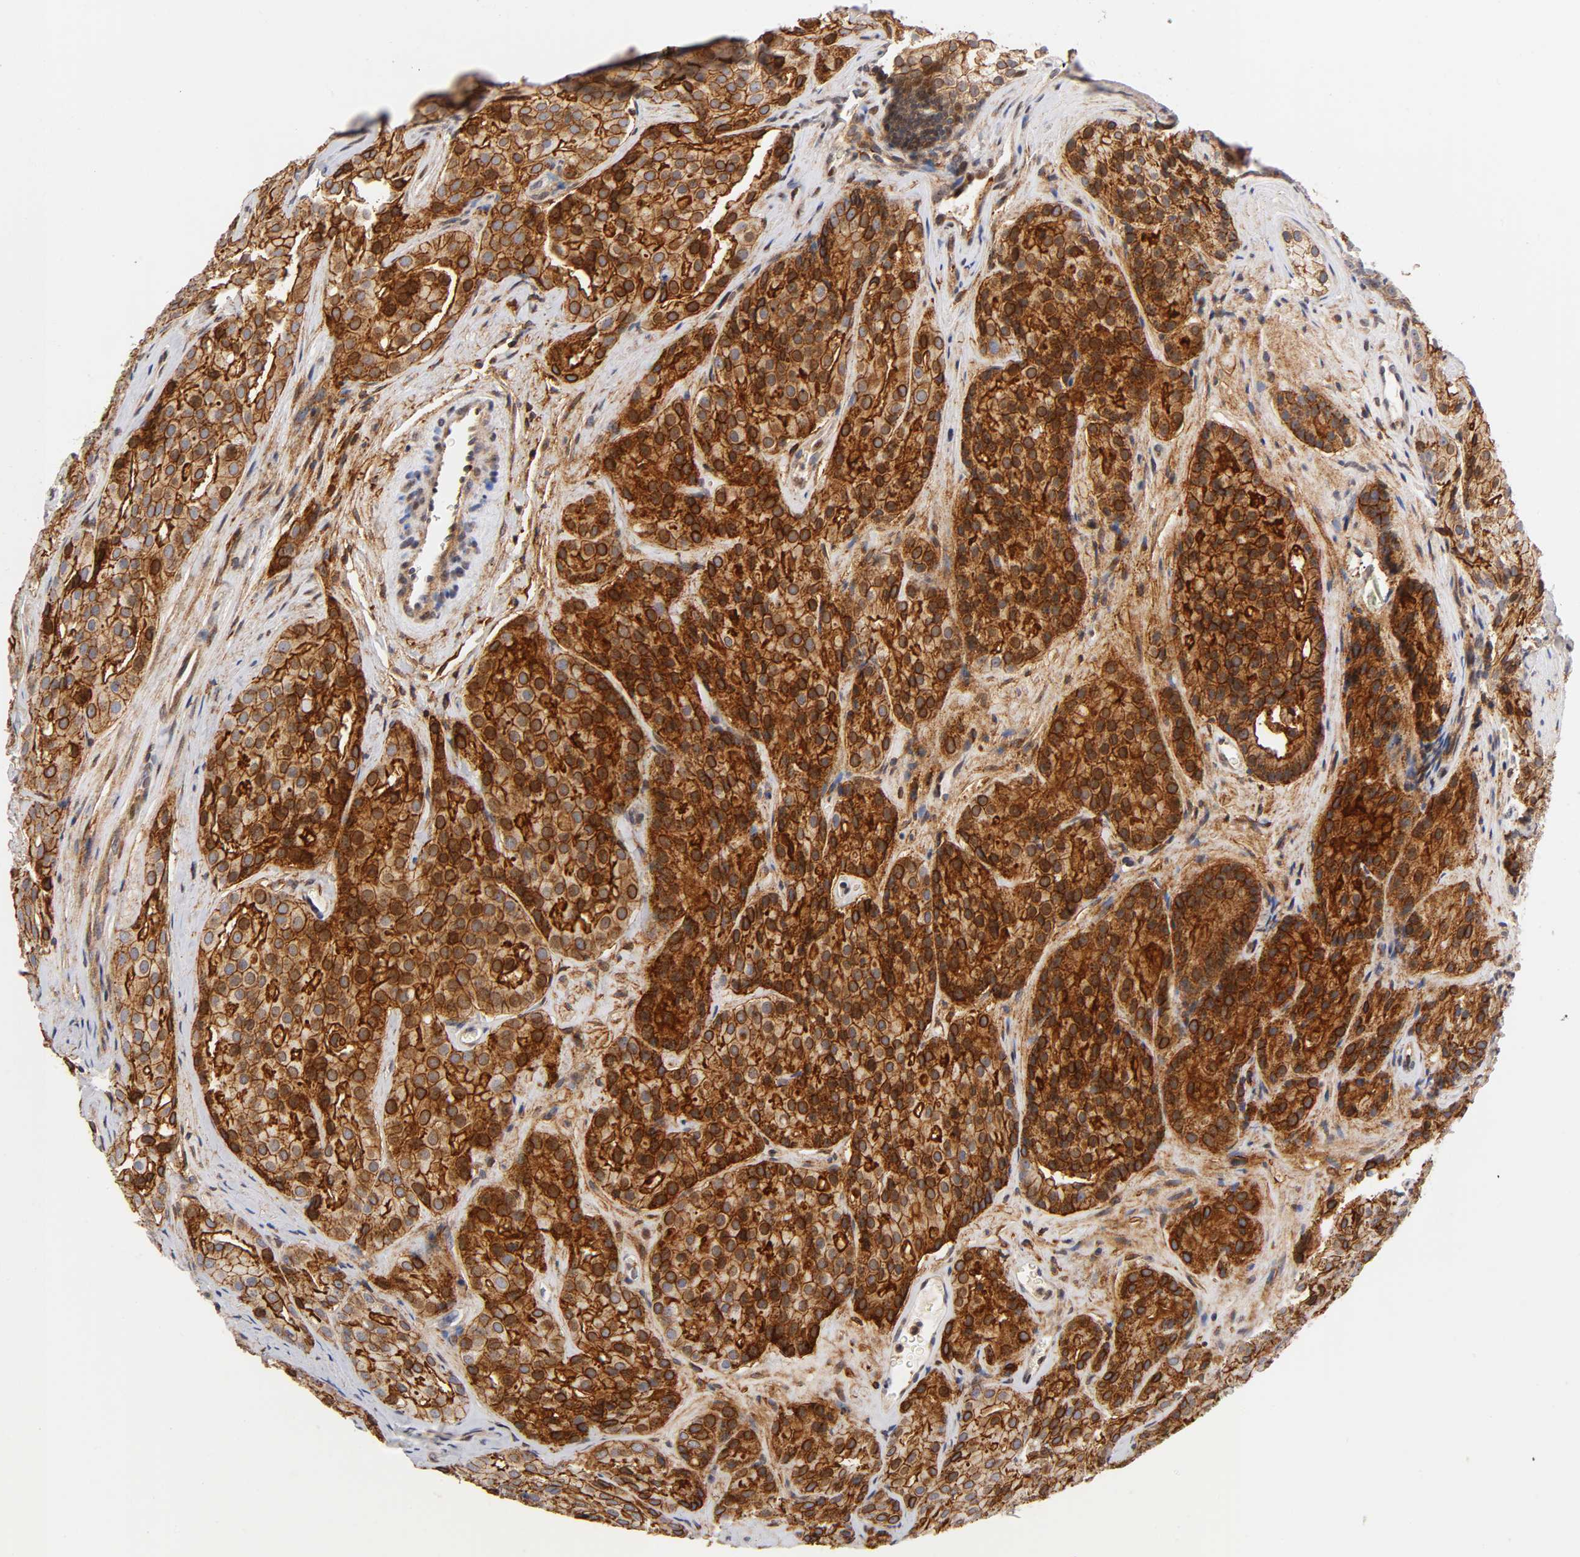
{"staining": {"intensity": "moderate", "quantity": ">75%", "location": "cytoplasmic/membranous,nuclear"}, "tissue": "prostate cancer", "cell_type": "Tumor cells", "image_type": "cancer", "snomed": [{"axis": "morphology", "description": "Adenocarcinoma, High grade"}, {"axis": "topography", "description": "Prostate"}], "caption": "A micrograph showing moderate cytoplasmic/membranous and nuclear staining in about >75% of tumor cells in prostate cancer, as visualized by brown immunohistochemical staining.", "gene": "ANXA7", "patient": {"sex": "male", "age": 64}}